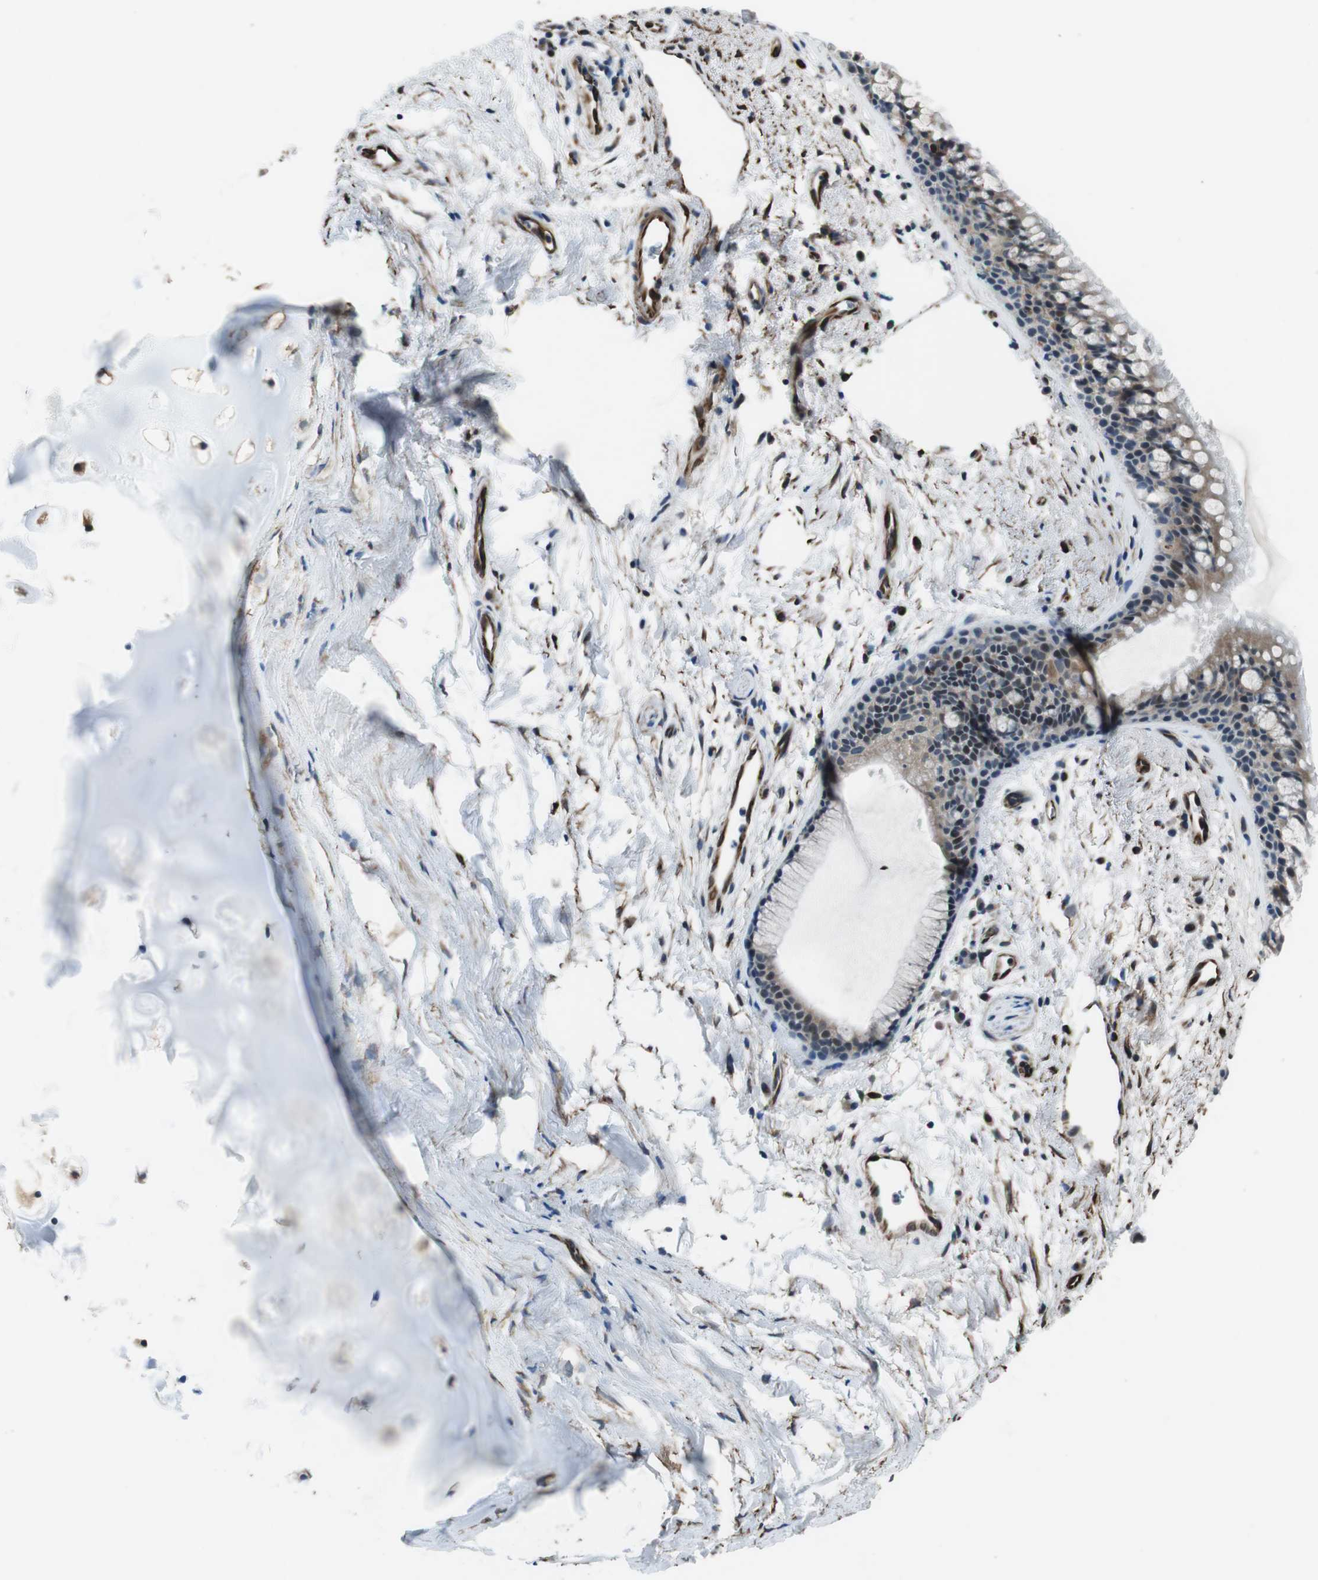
{"staining": {"intensity": "moderate", "quantity": "25%-75%", "location": "cytoplasmic/membranous,nuclear"}, "tissue": "bronchus", "cell_type": "Respiratory epithelial cells", "image_type": "normal", "snomed": [{"axis": "morphology", "description": "Normal tissue, NOS"}, {"axis": "topography", "description": "Bronchus"}], "caption": "Protein positivity by immunohistochemistry shows moderate cytoplasmic/membranous,nuclear staining in about 25%-75% of respiratory epithelial cells in benign bronchus.", "gene": "LRRC49", "patient": {"sex": "female", "age": 54}}